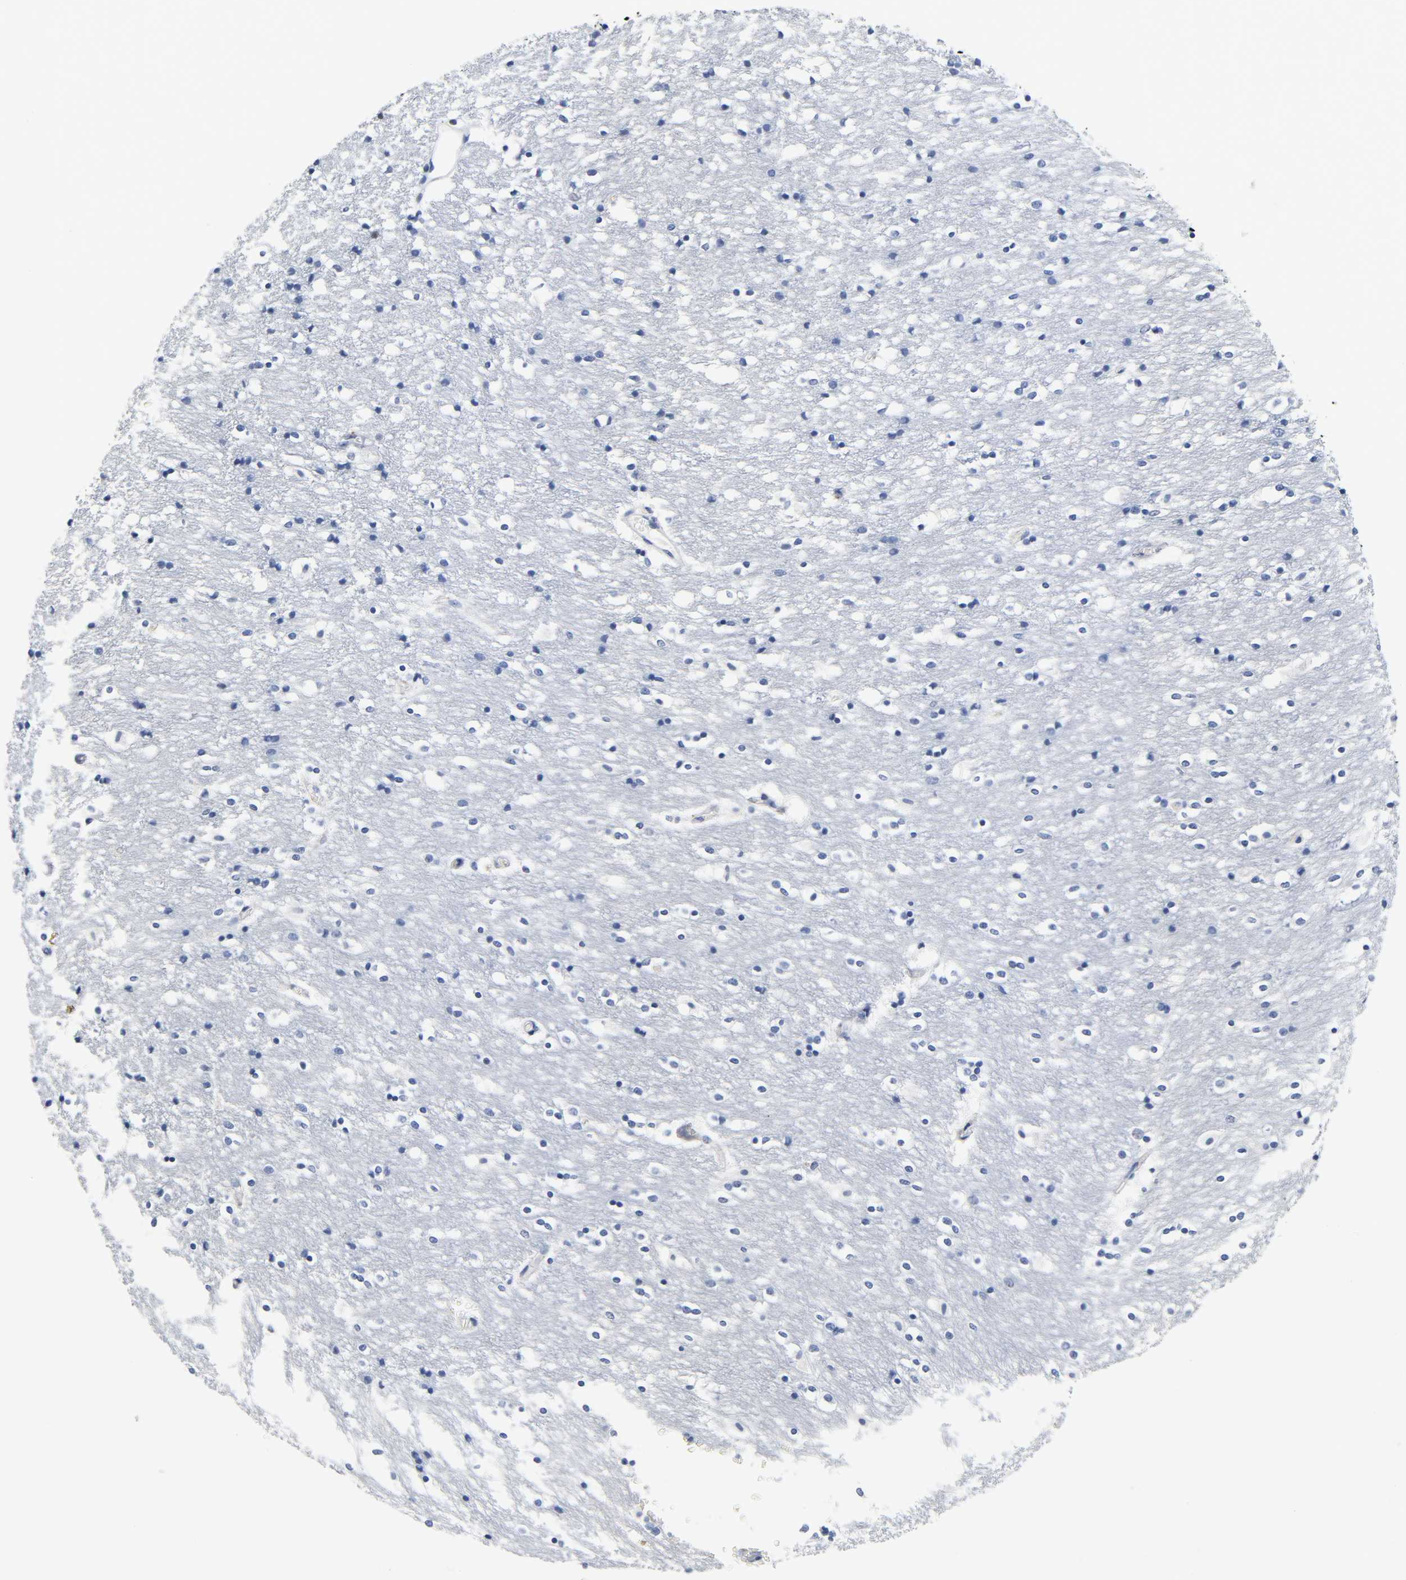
{"staining": {"intensity": "weak", "quantity": "<25%", "location": "nuclear"}, "tissue": "caudate", "cell_type": "Glial cells", "image_type": "normal", "snomed": [{"axis": "morphology", "description": "Normal tissue, NOS"}, {"axis": "topography", "description": "Lateral ventricle wall"}], "caption": "Immunohistochemistry (IHC) histopathology image of normal caudate: caudate stained with DAB demonstrates no significant protein staining in glial cells.", "gene": "NAB2", "patient": {"sex": "female", "age": 54}}